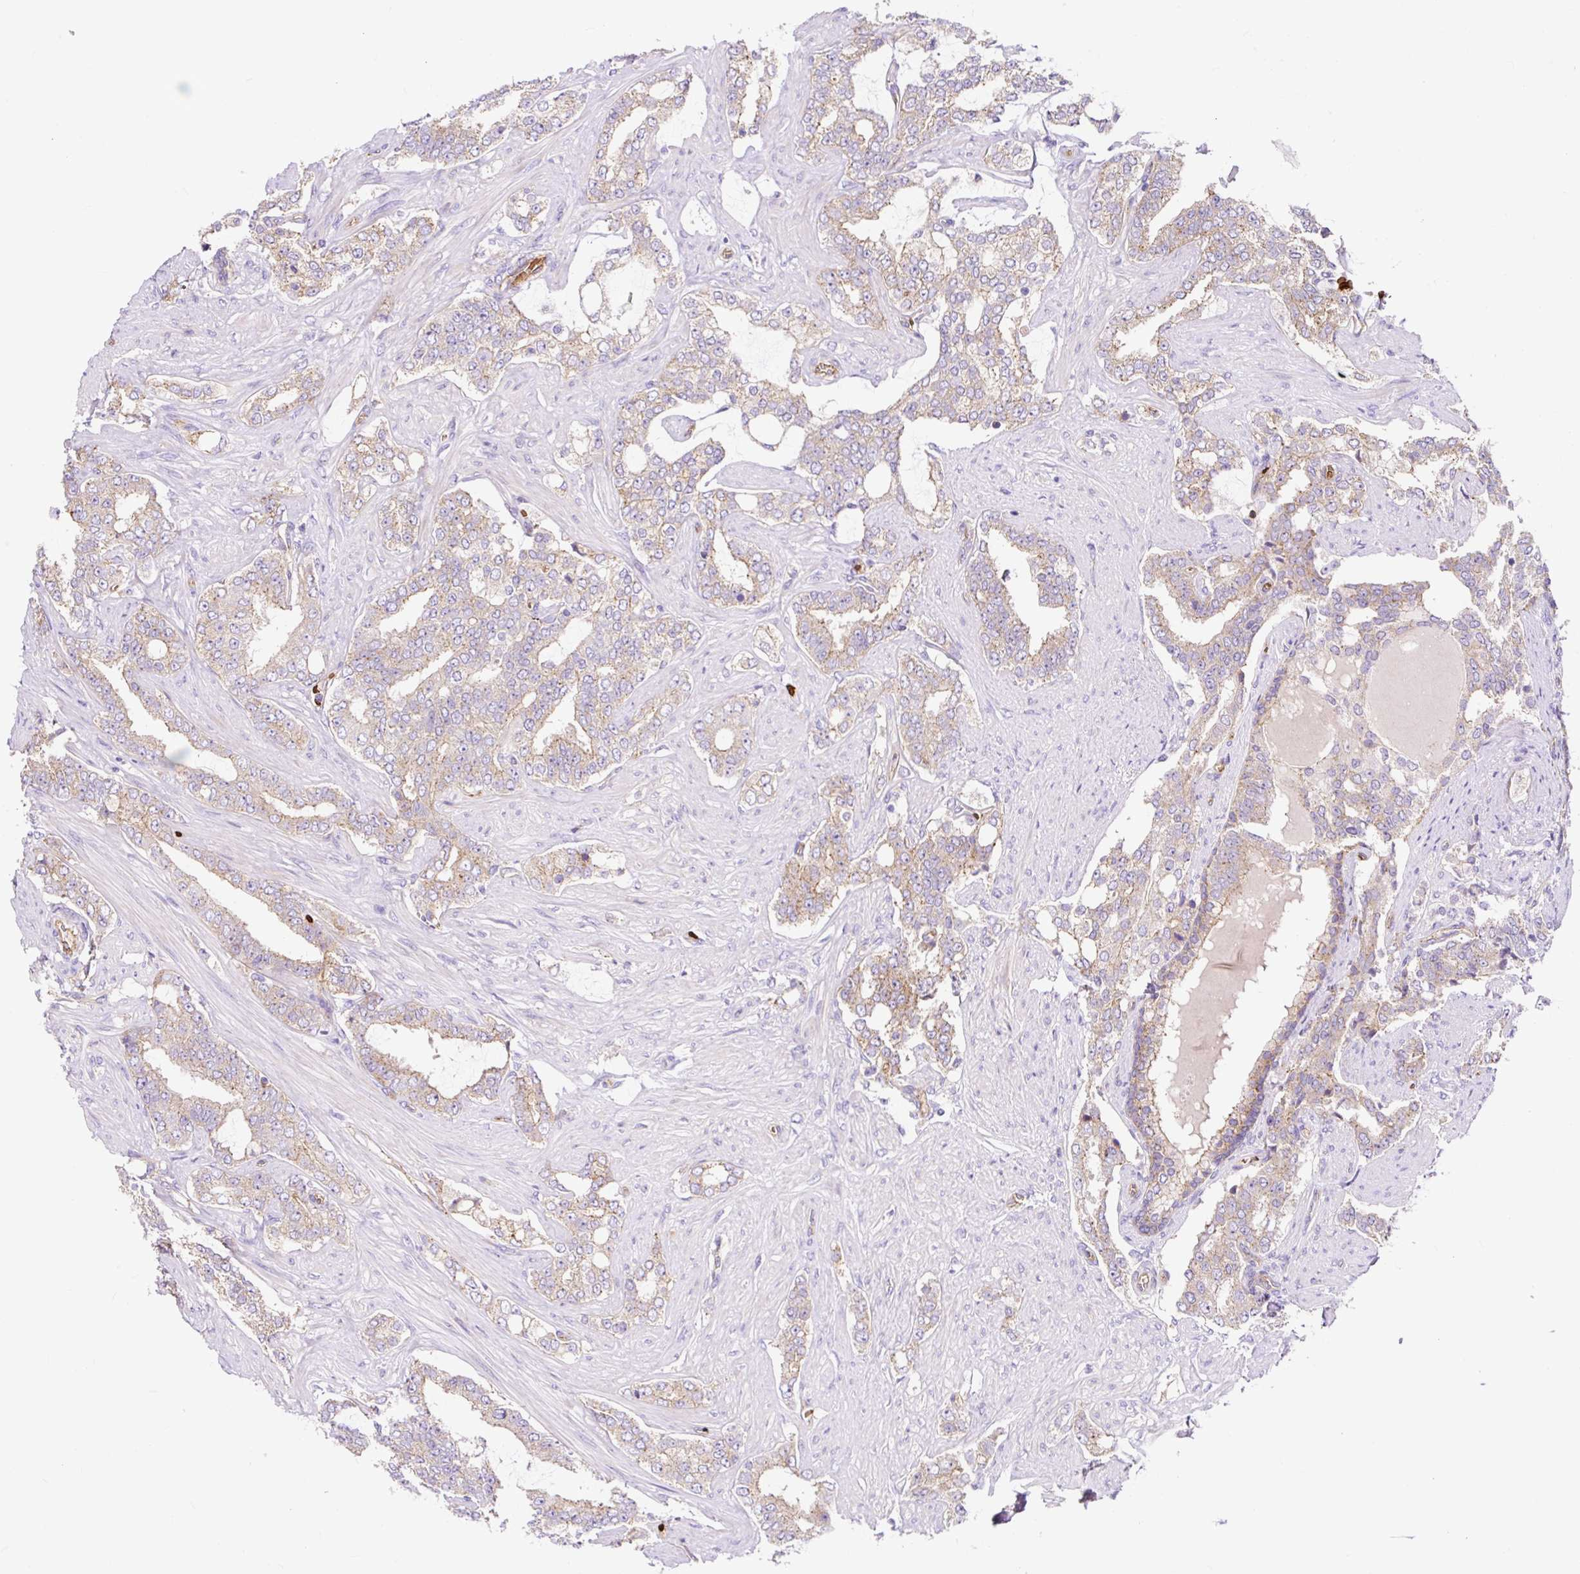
{"staining": {"intensity": "moderate", "quantity": "25%-75%", "location": "cytoplasmic/membranous"}, "tissue": "prostate cancer", "cell_type": "Tumor cells", "image_type": "cancer", "snomed": [{"axis": "morphology", "description": "Adenocarcinoma, High grade"}, {"axis": "topography", "description": "Prostate"}], "caption": "Human prostate adenocarcinoma (high-grade) stained with a protein marker displays moderate staining in tumor cells.", "gene": "HIP1R", "patient": {"sex": "male", "age": 64}}